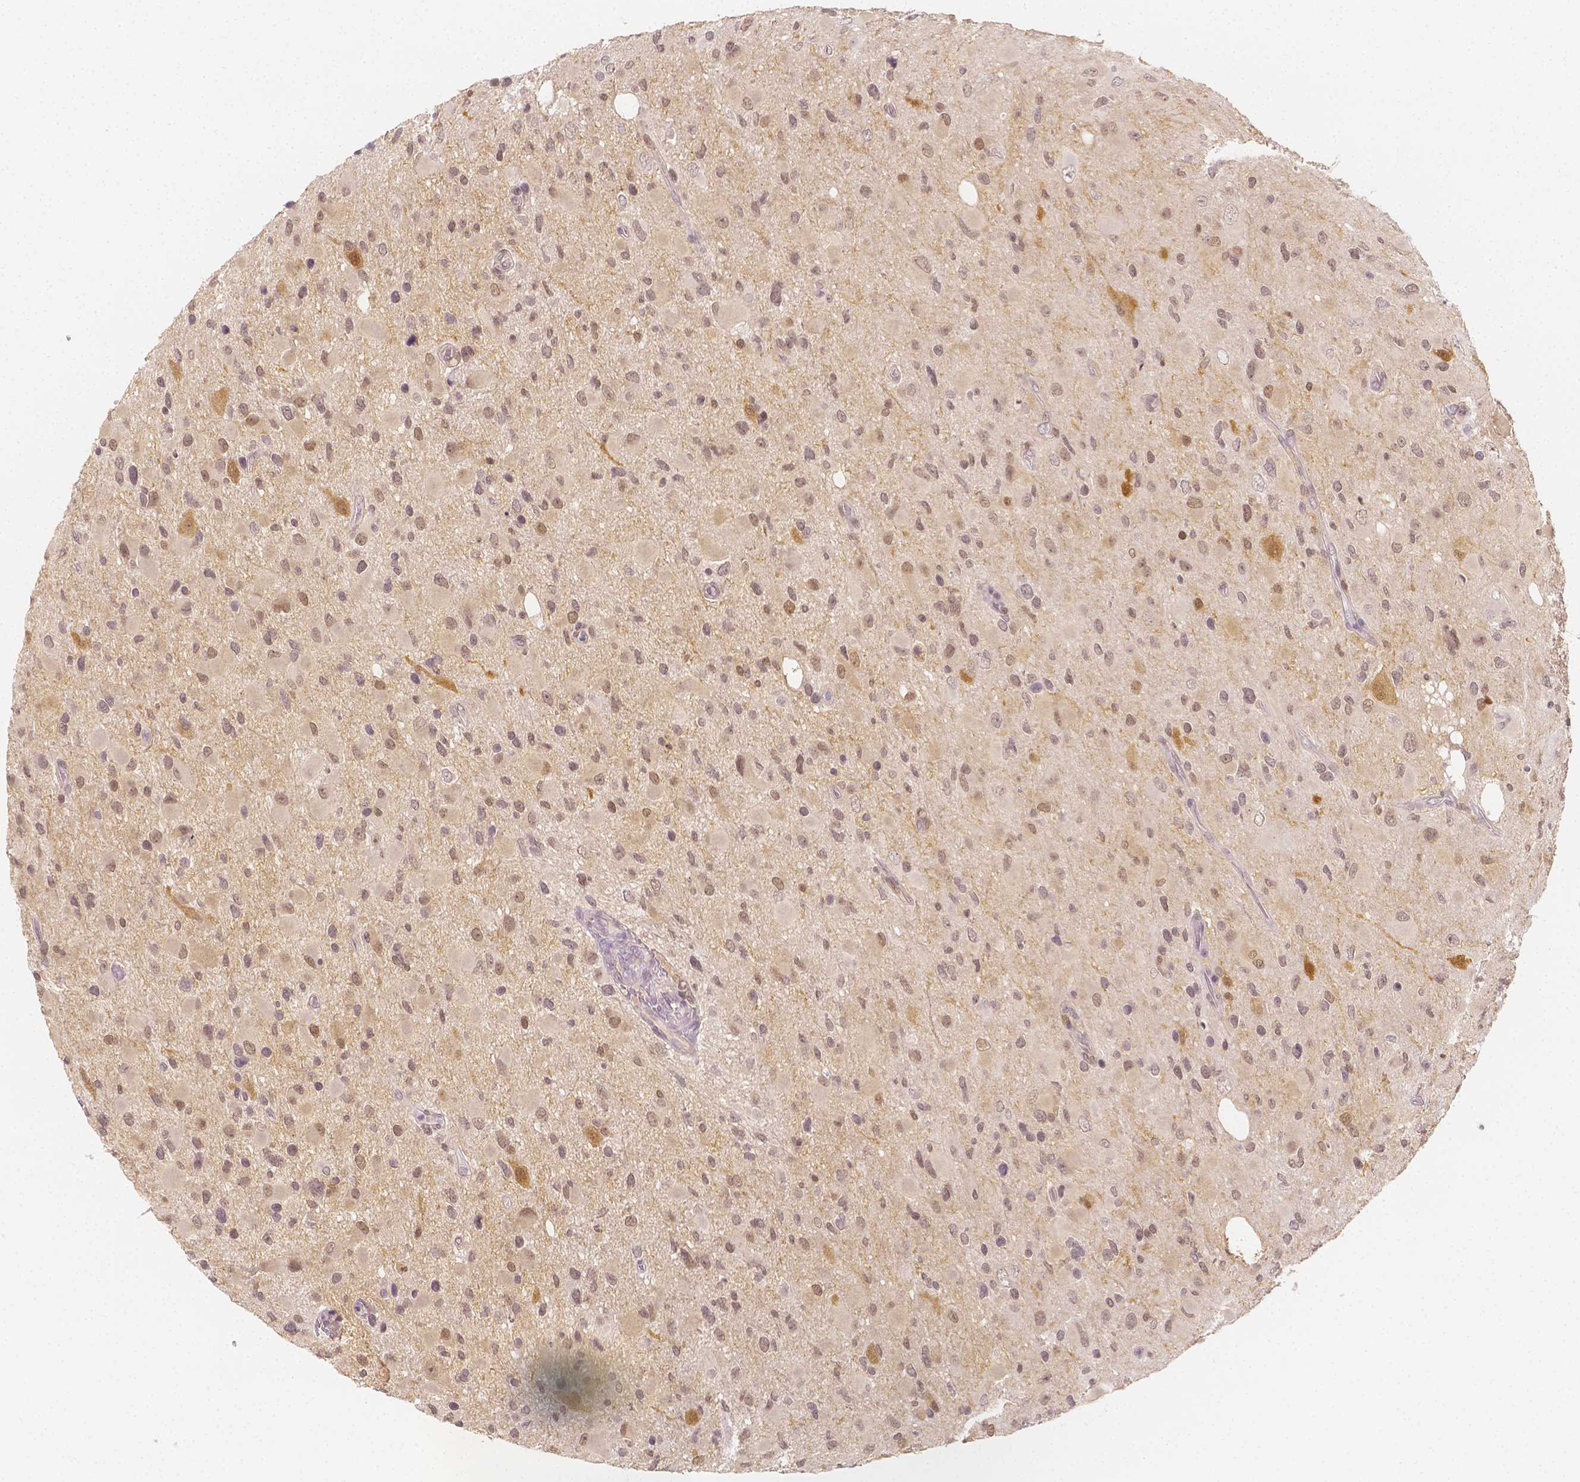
{"staining": {"intensity": "moderate", "quantity": "25%-75%", "location": "nuclear"}, "tissue": "glioma", "cell_type": "Tumor cells", "image_type": "cancer", "snomed": [{"axis": "morphology", "description": "Glioma, malignant, Low grade"}, {"axis": "topography", "description": "Brain"}], "caption": "Protein staining demonstrates moderate nuclear expression in about 25%-75% of tumor cells in glioma.", "gene": "SGTB", "patient": {"sex": "female", "age": 32}}